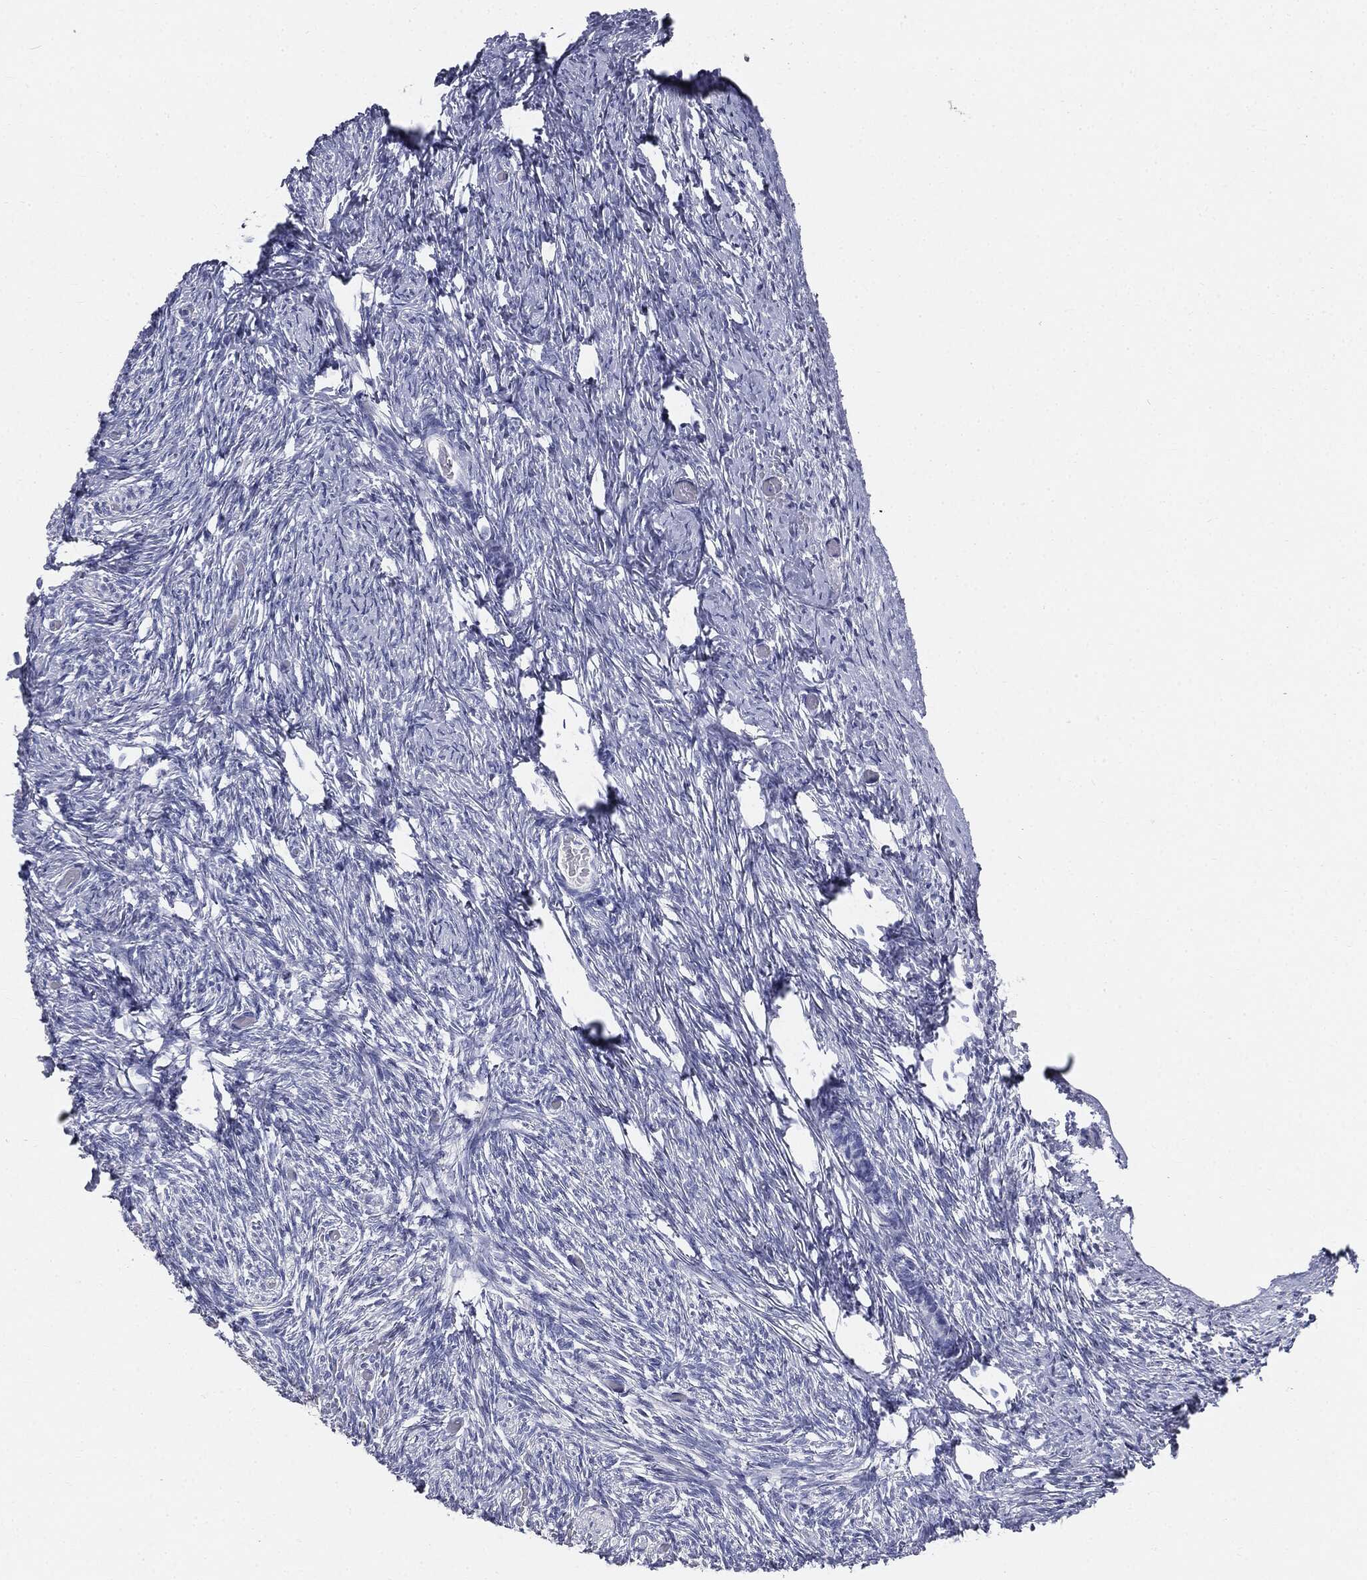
{"staining": {"intensity": "negative", "quantity": "none", "location": "none"}, "tissue": "ovary", "cell_type": "Follicle cells", "image_type": "normal", "snomed": [{"axis": "morphology", "description": "Normal tissue, NOS"}, {"axis": "topography", "description": "Ovary"}], "caption": "Protein analysis of unremarkable ovary reveals no significant positivity in follicle cells.", "gene": "CUZD1", "patient": {"sex": "female", "age": 39}}